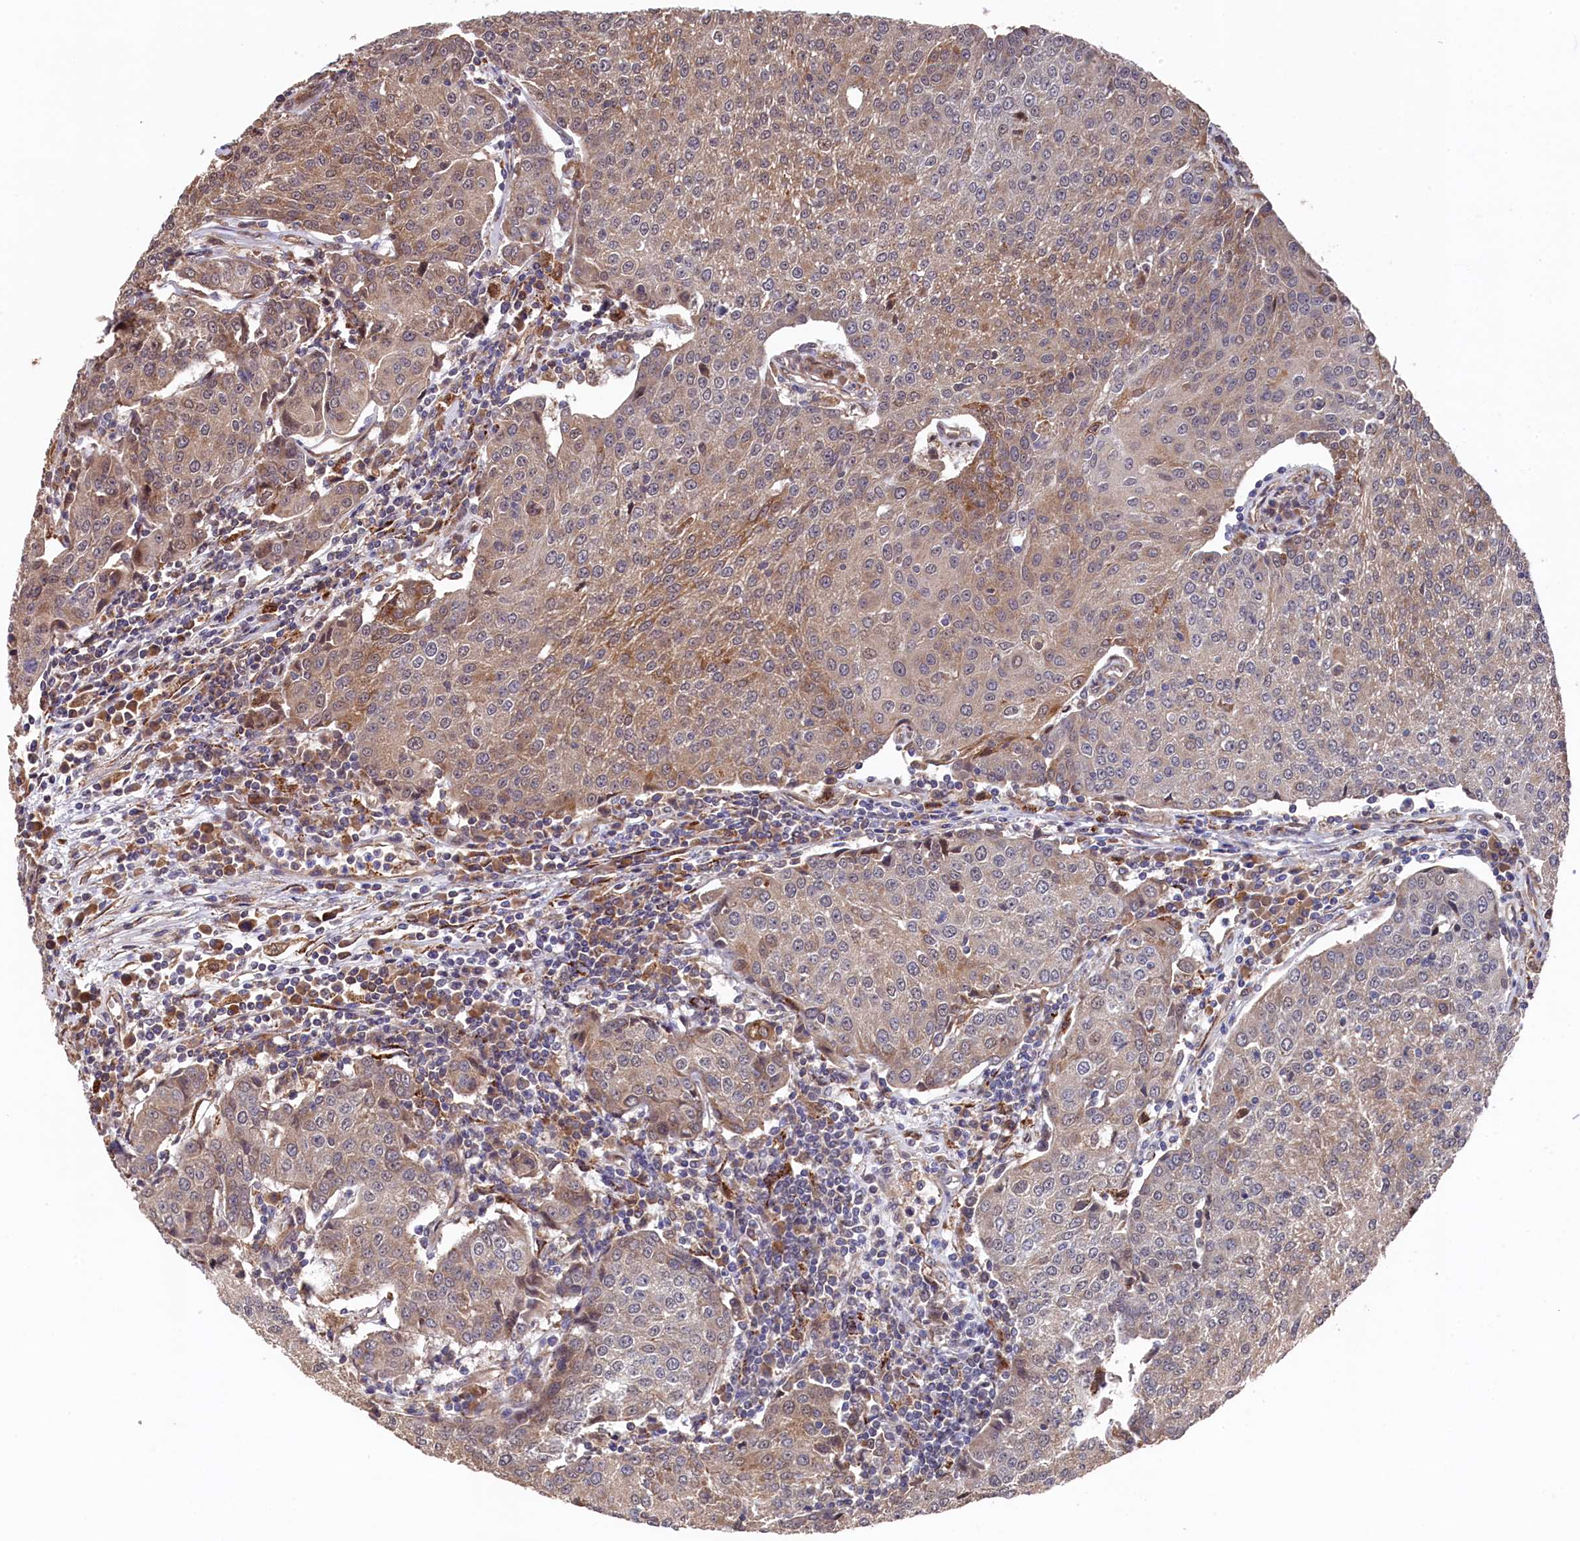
{"staining": {"intensity": "moderate", "quantity": ">75%", "location": "cytoplasmic/membranous"}, "tissue": "urothelial cancer", "cell_type": "Tumor cells", "image_type": "cancer", "snomed": [{"axis": "morphology", "description": "Urothelial carcinoma, High grade"}, {"axis": "topography", "description": "Urinary bladder"}], "caption": "An image of human urothelial cancer stained for a protein demonstrates moderate cytoplasmic/membranous brown staining in tumor cells.", "gene": "SLC12A4", "patient": {"sex": "female", "age": 85}}